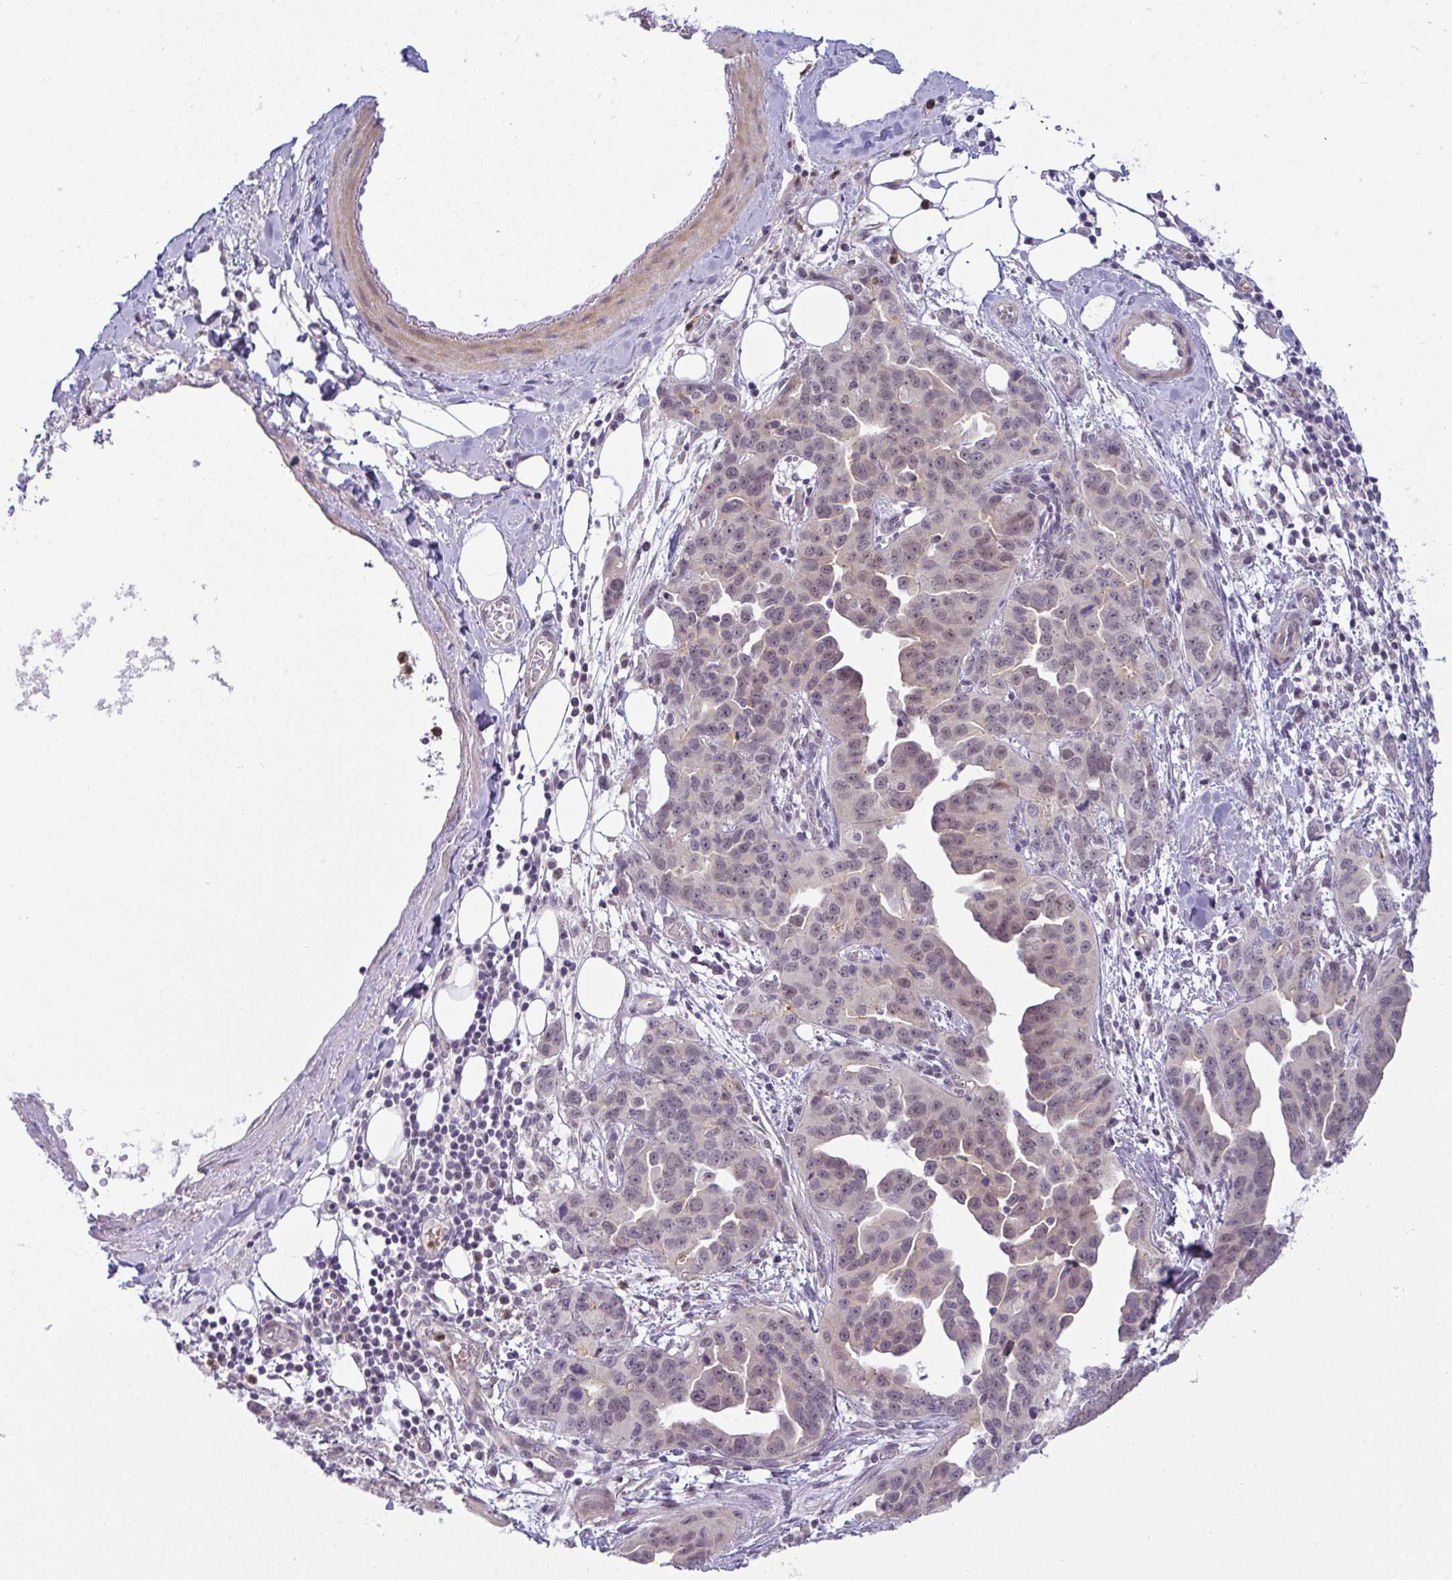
{"staining": {"intensity": "weak", "quantity": "<25%", "location": "cytoplasmic/membranous,nuclear"}, "tissue": "ovarian cancer", "cell_type": "Tumor cells", "image_type": "cancer", "snomed": [{"axis": "morphology", "description": "Cystadenocarcinoma, serous, NOS"}, {"axis": "topography", "description": "Ovary"}], "caption": "This photomicrograph is of ovarian serous cystadenocarcinoma stained with IHC to label a protein in brown with the nuclei are counter-stained blue. There is no staining in tumor cells. (Stains: DAB immunohistochemistry with hematoxylin counter stain, Microscopy: brightfield microscopy at high magnification).", "gene": "DZIP1", "patient": {"sex": "female", "age": 75}}